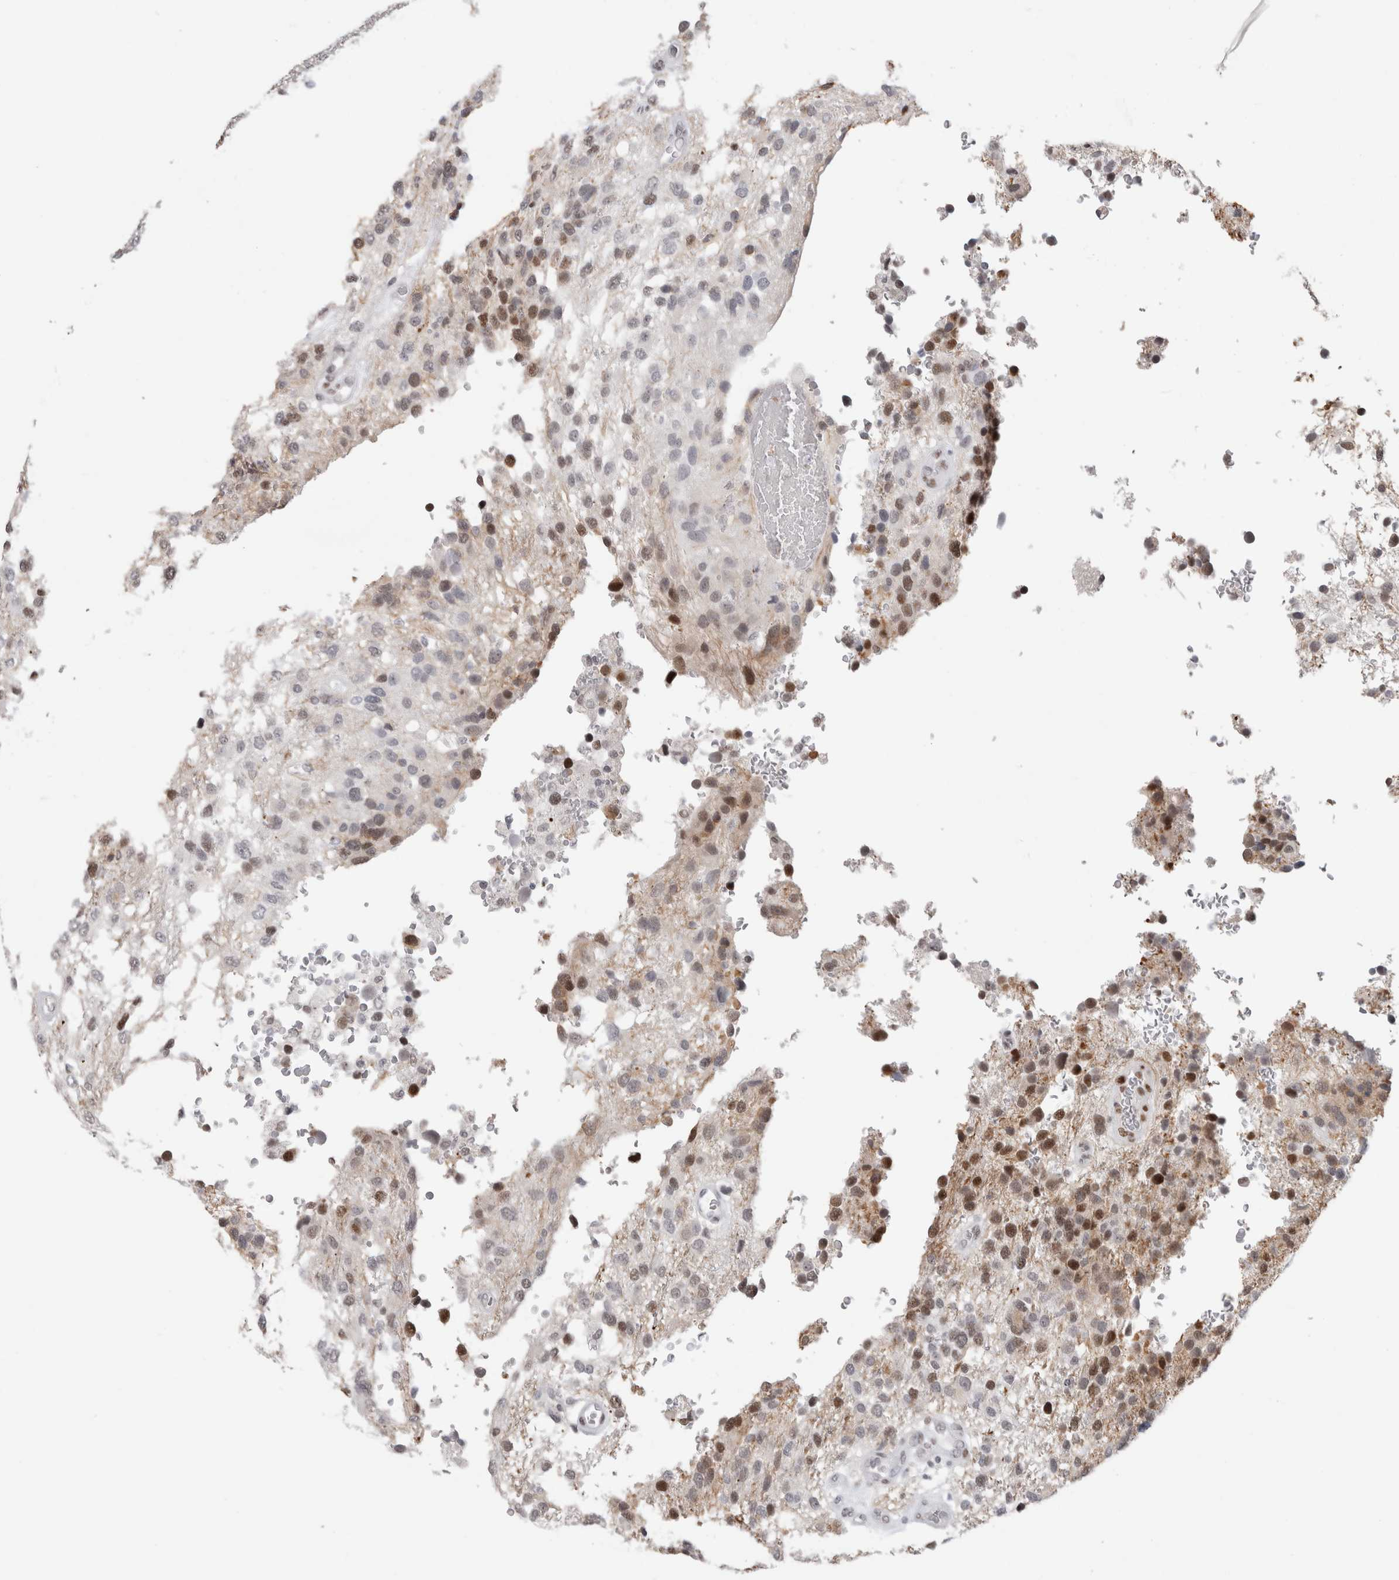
{"staining": {"intensity": "moderate", "quantity": "25%-75%", "location": "nuclear"}, "tissue": "glioma", "cell_type": "Tumor cells", "image_type": "cancer", "snomed": [{"axis": "morphology", "description": "Glioma, malignant, High grade"}, {"axis": "topography", "description": "Brain"}], "caption": "Glioma stained for a protein (brown) shows moderate nuclear positive staining in about 25%-75% of tumor cells.", "gene": "SMARCC1", "patient": {"sex": "female", "age": 58}}